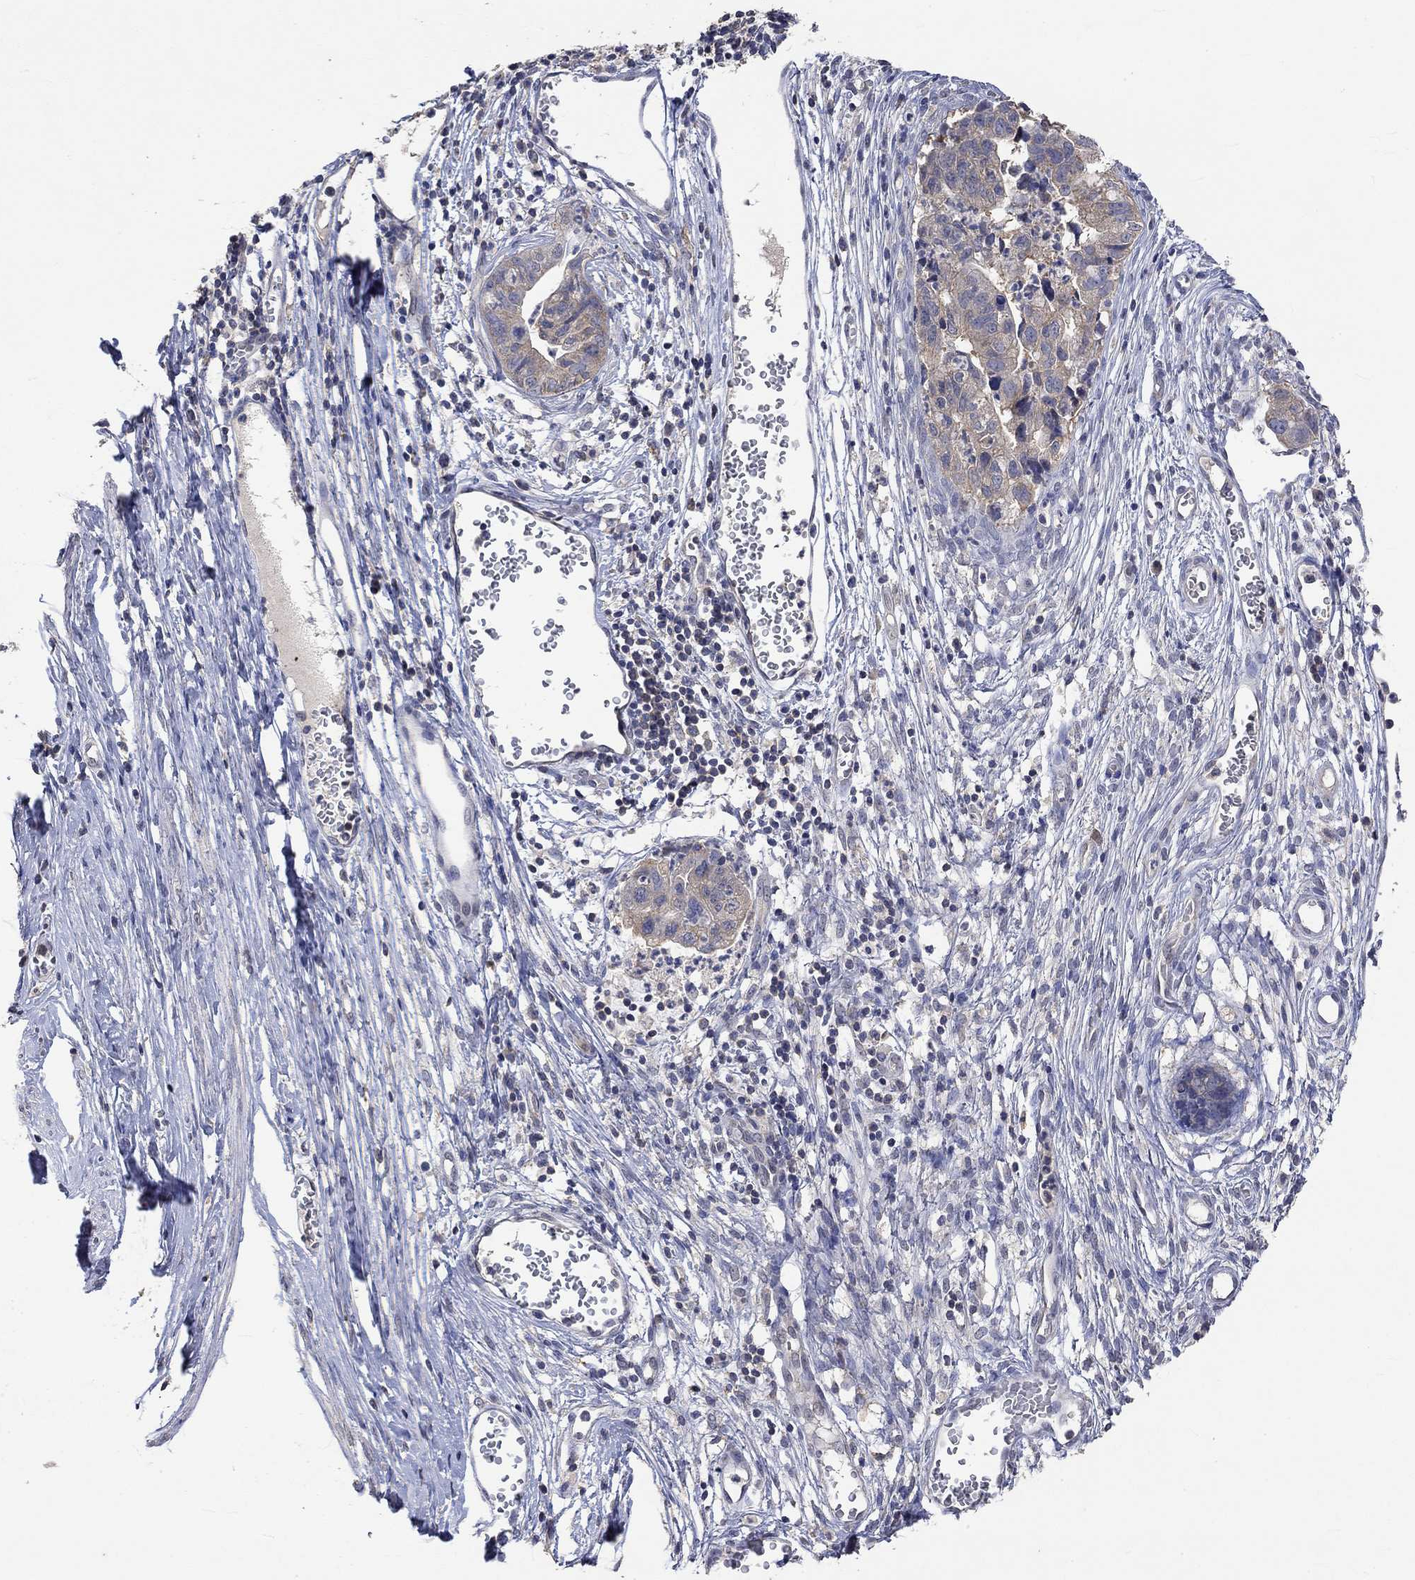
{"staining": {"intensity": "weak", "quantity": "<25%", "location": "cytoplasmic/membranous"}, "tissue": "cervical cancer", "cell_type": "Tumor cells", "image_type": "cancer", "snomed": [{"axis": "morphology", "description": "Adenocarcinoma, NOS"}, {"axis": "topography", "description": "Cervix"}], "caption": "Protein analysis of adenocarcinoma (cervical) shows no significant expression in tumor cells.", "gene": "PTPN20", "patient": {"sex": "female", "age": 44}}